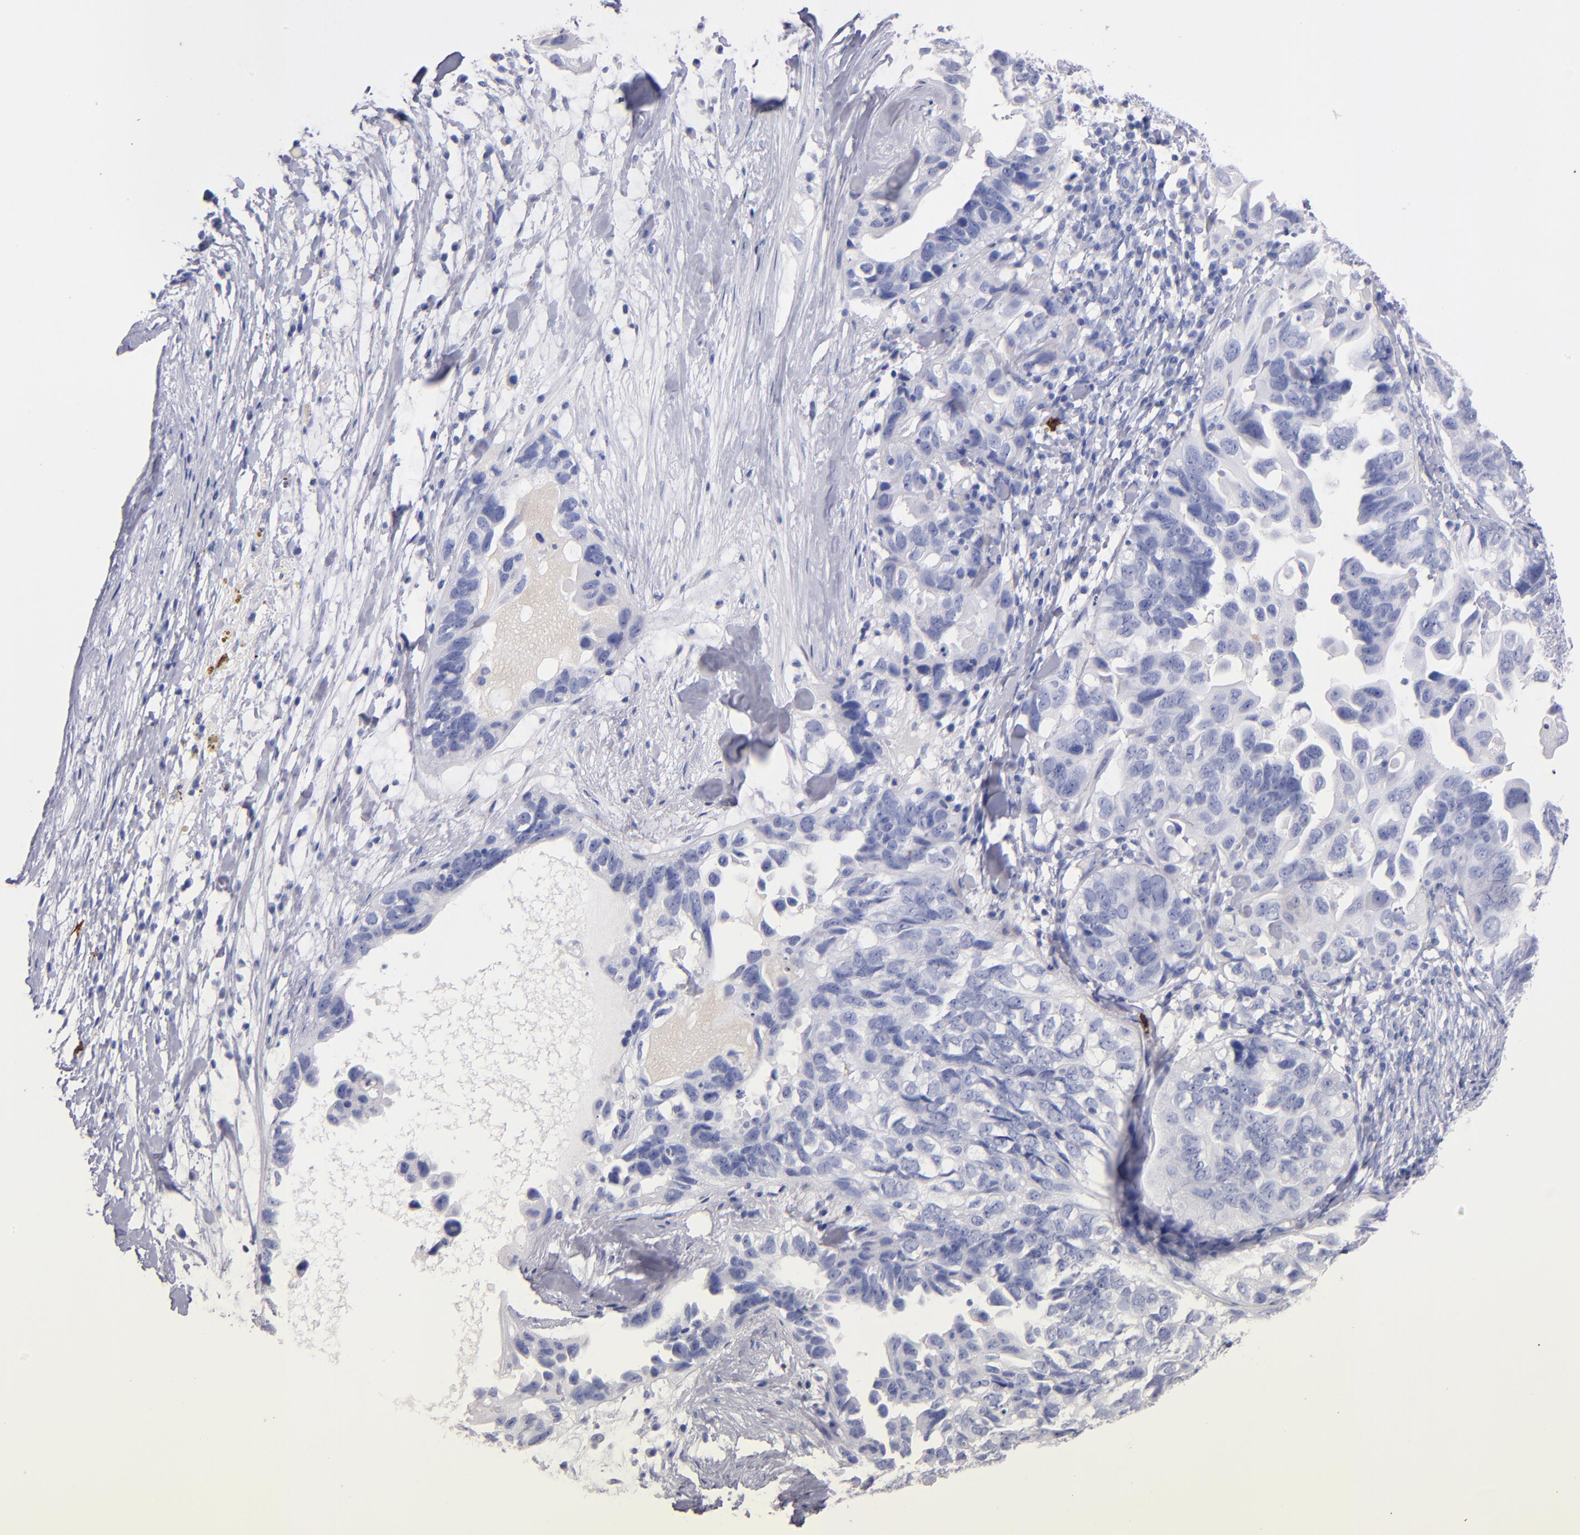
{"staining": {"intensity": "negative", "quantity": "none", "location": "none"}, "tissue": "ovarian cancer", "cell_type": "Tumor cells", "image_type": "cancer", "snomed": [{"axis": "morphology", "description": "Cystadenocarcinoma, serous, NOS"}, {"axis": "topography", "description": "Ovary"}], "caption": "Ovarian cancer (serous cystadenocarcinoma) was stained to show a protein in brown. There is no significant expression in tumor cells.", "gene": "KIT", "patient": {"sex": "female", "age": 82}}